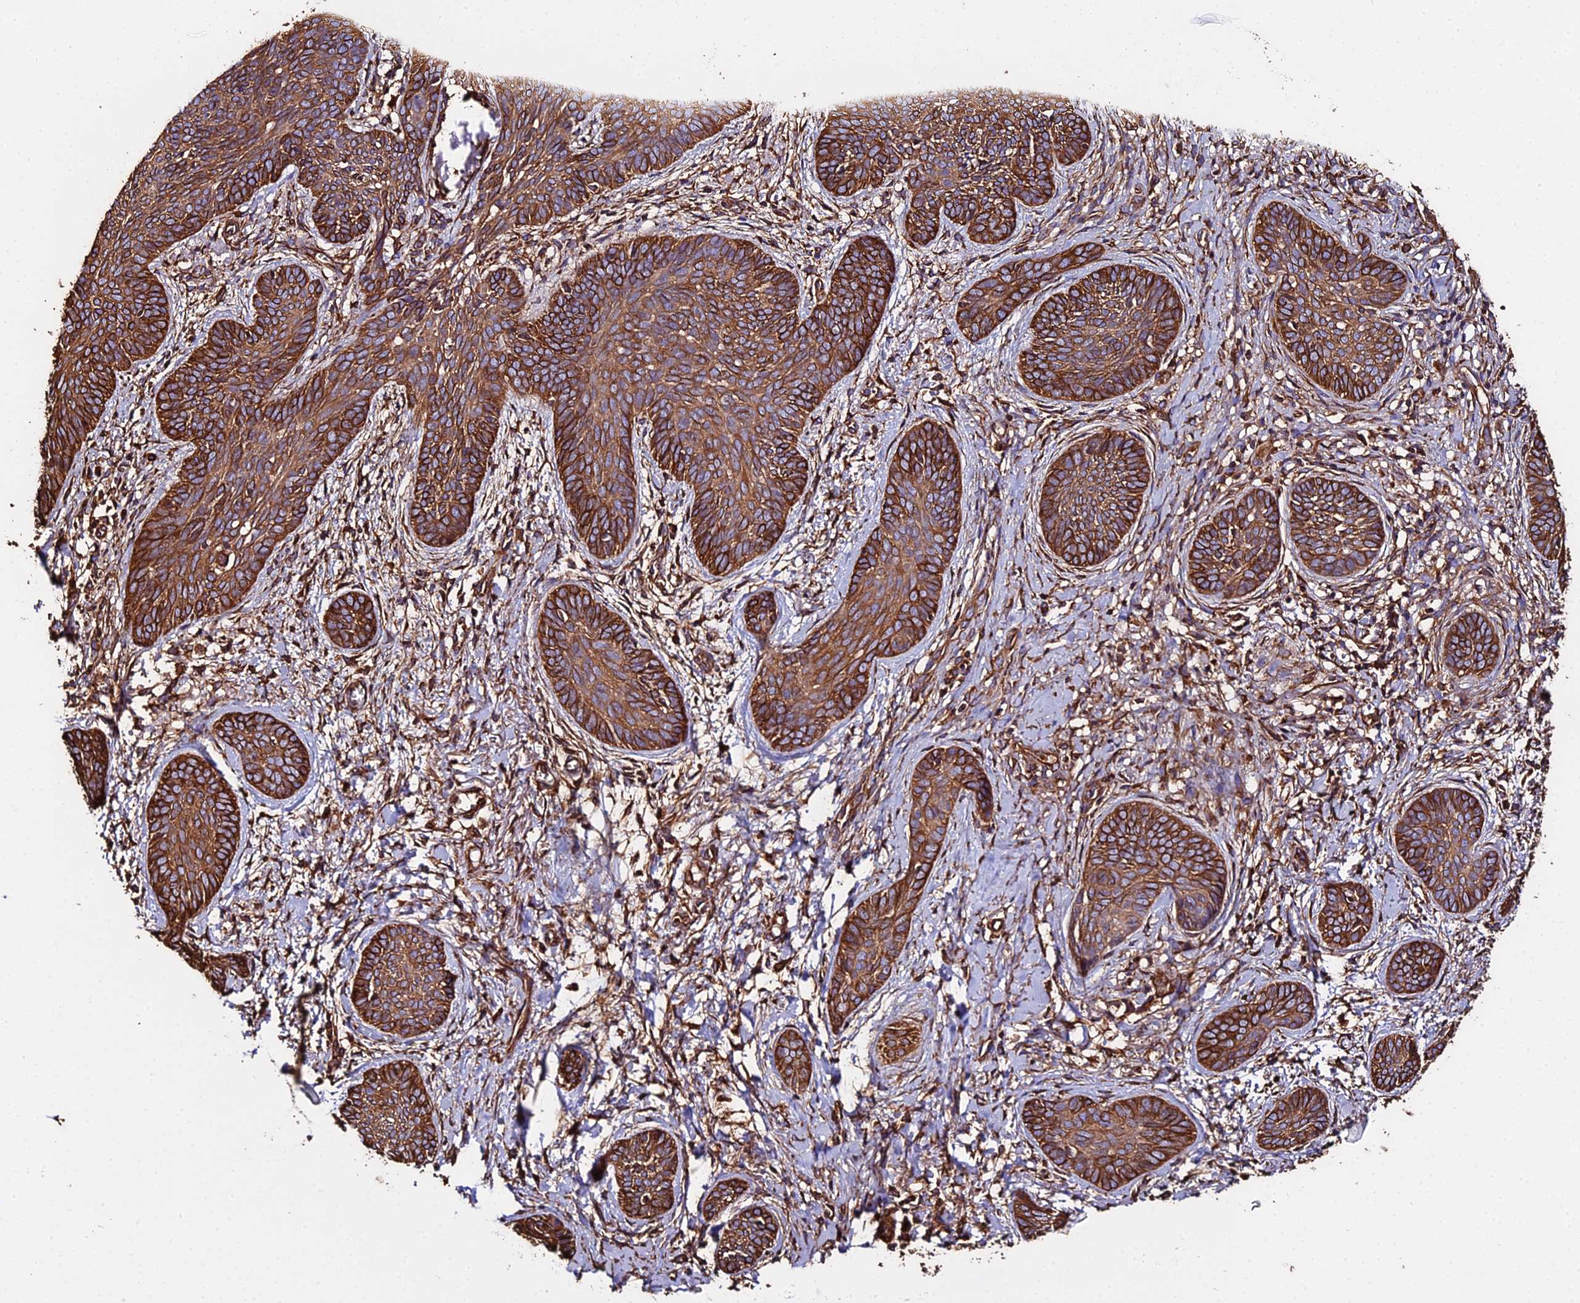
{"staining": {"intensity": "strong", "quantity": ">75%", "location": "cytoplasmic/membranous"}, "tissue": "skin cancer", "cell_type": "Tumor cells", "image_type": "cancer", "snomed": [{"axis": "morphology", "description": "Basal cell carcinoma"}, {"axis": "topography", "description": "Skin"}], "caption": "High-magnification brightfield microscopy of skin cancer stained with DAB (brown) and counterstained with hematoxylin (blue). tumor cells exhibit strong cytoplasmic/membranous staining is seen in approximately>75% of cells. The staining is performed using DAB (3,3'-diaminobenzidine) brown chromogen to label protein expression. The nuclei are counter-stained blue using hematoxylin.", "gene": "TUBA3D", "patient": {"sex": "female", "age": 81}}